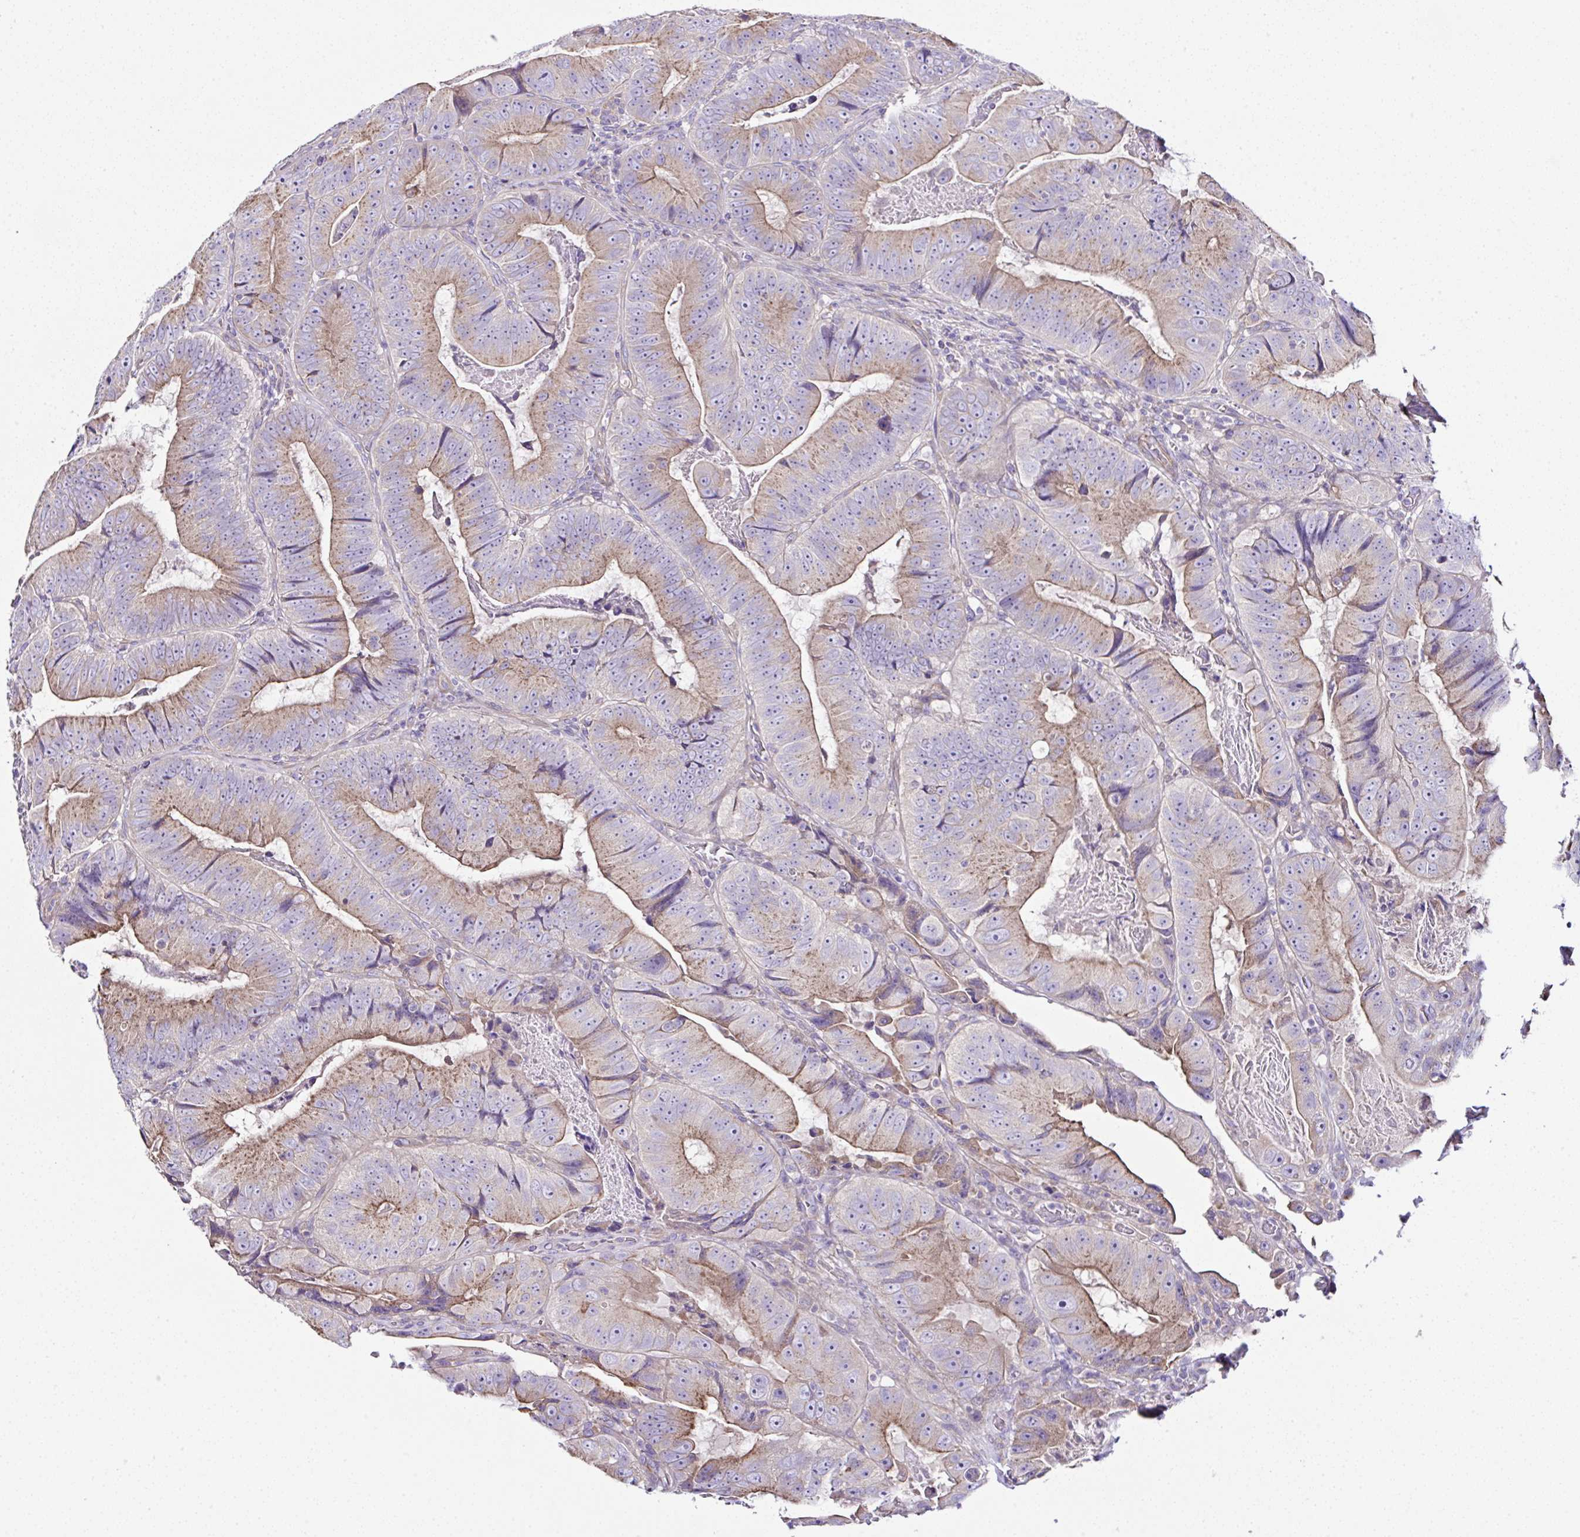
{"staining": {"intensity": "moderate", "quantity": ">75%", "location": "cytoplasmic/membranous"}, "tissue": "colorectal cancer", "cell_type": "Tumor cells", "image_type": "cancer", "snomed": [{"axis": "morphology", "description": "Adenocarcinoma, NOS"}, {"axis": "topography", "description": "Colon"}], "caption": "Human colorectal cancer stained with a protein marker reveals moderate staining in tumor cells.", "gene": "OR4P4", "patient": {"sex": "female", "age": 86}}